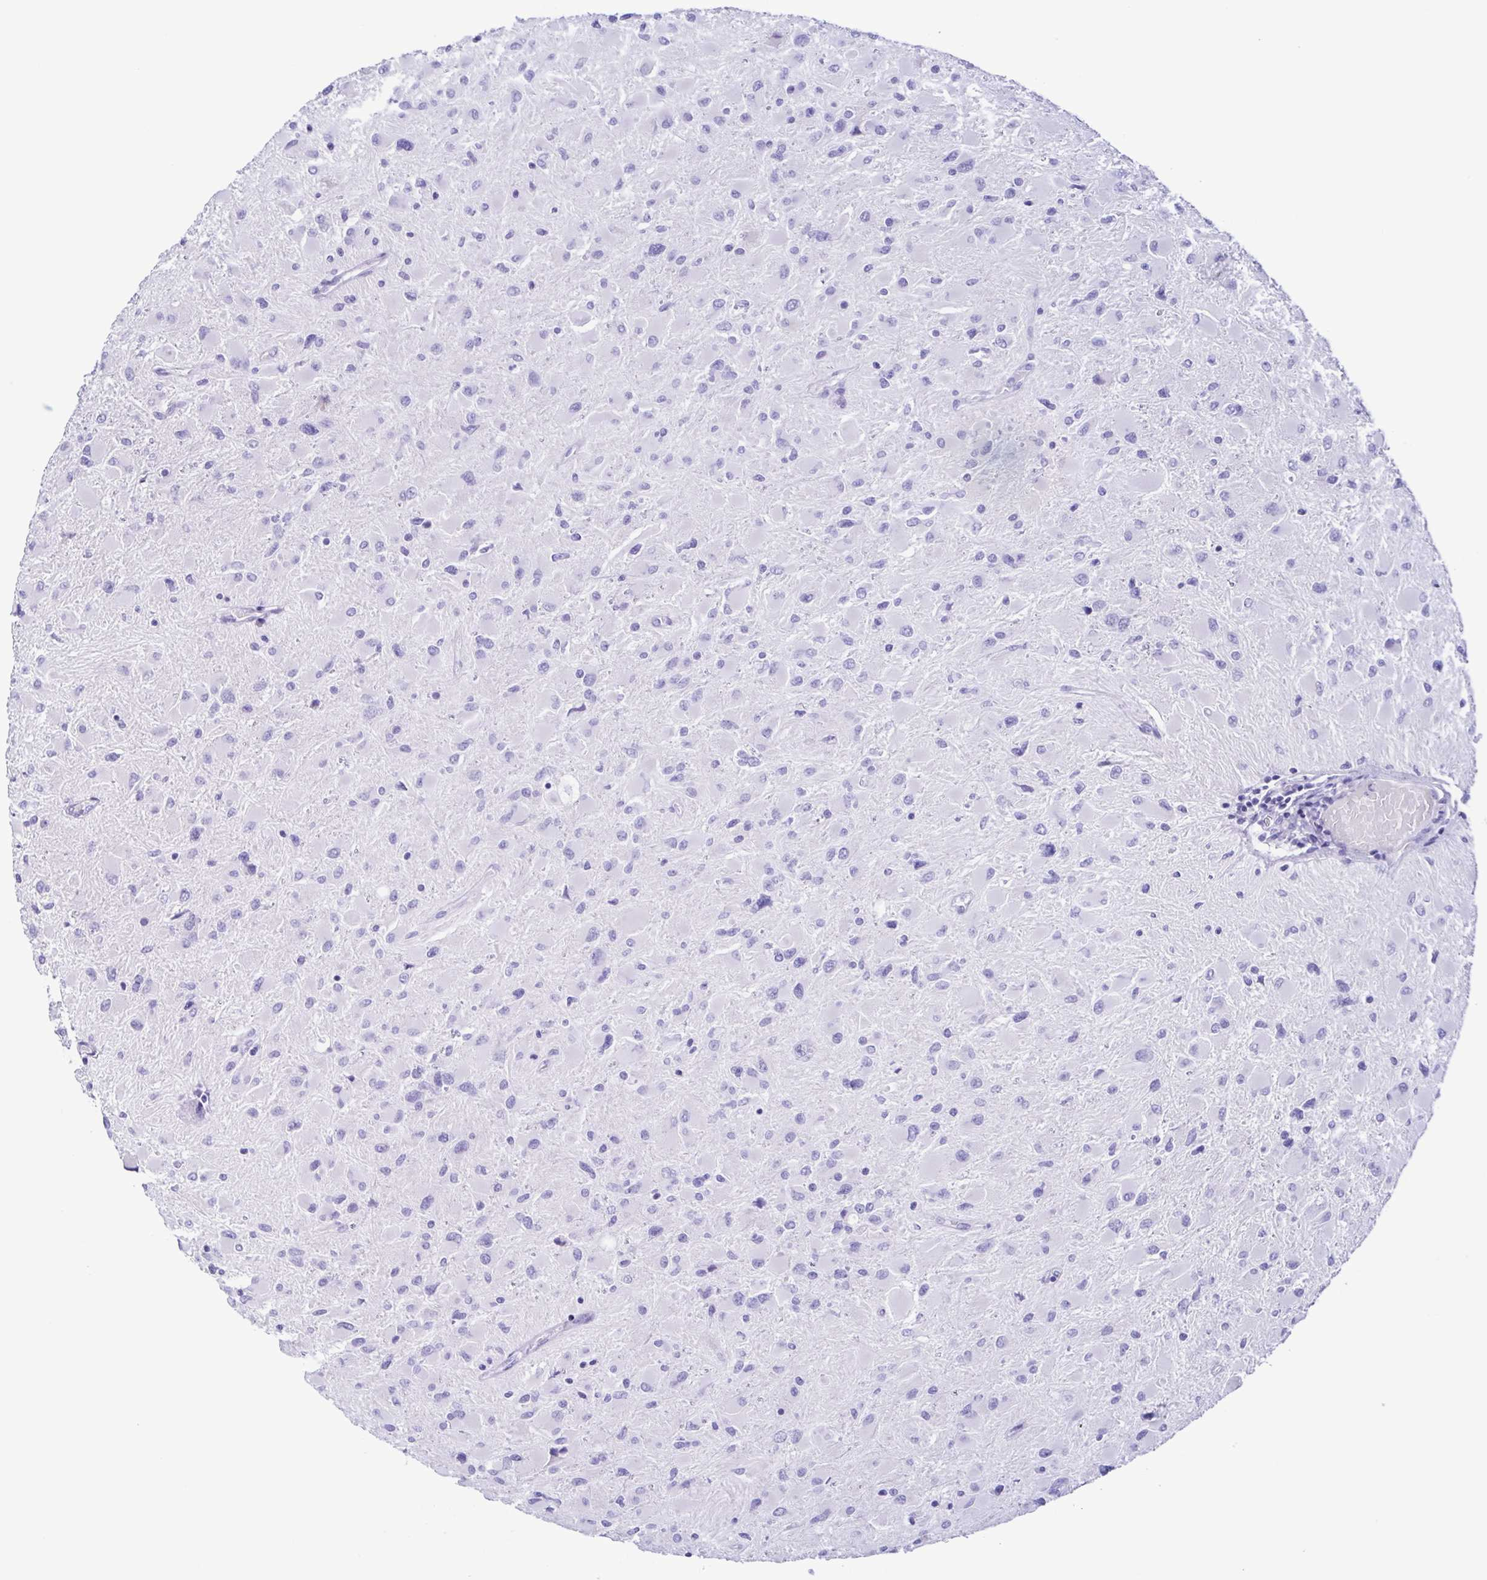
{"staining": {"intensity": "negative", "quantity": "none", "location": "none"}, "tissue": "glioma", "cell_type": "Tumor cells", "image_type": "cancer", "snomed": [{"axis": "morphology", "description": "Glioma, malignant, High grade"}, {"axis": "topography", "description": "Cerebral cortex"}], "caption": "Immunohistochemistry histopathology image of neoplastic tissue: human malignant glioma (high-grade) stained with DAB reveals no significant protein staining in tumor cells.", "gene": "TSPY2", "patient": {"sex": "female", "age": 36}}